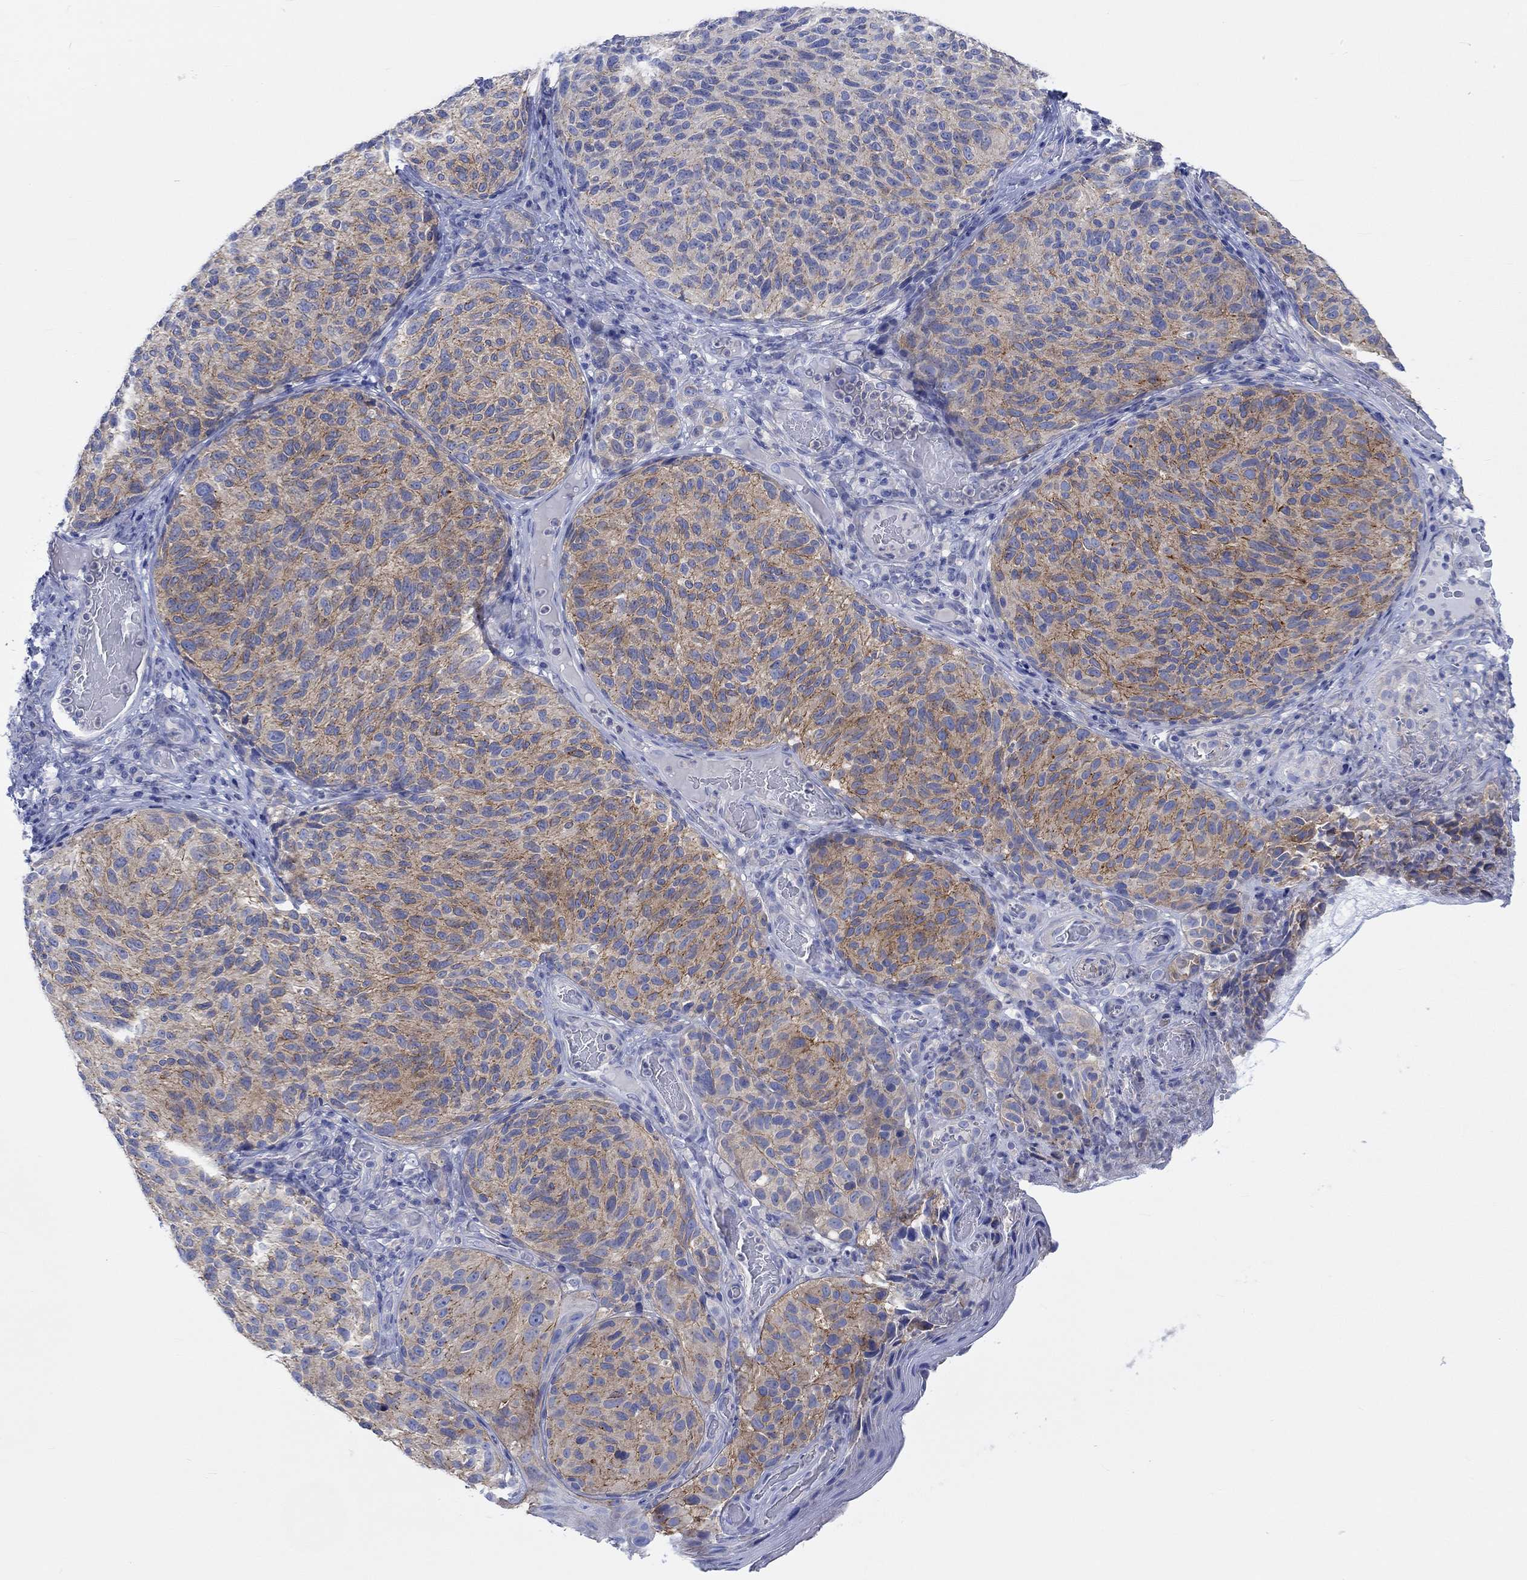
{"staining": {"intensity": "negative", "quantity": "none", "location": "none"}, "tissue": "melanoma", "cell_type": "Tumor cells", "image_type": "cancer", "snomed": [{"axis": "morphology", "description": "Malignant melanoma, NOS"}, {"axis": "topography", "description": "Skin"}], "caption": "IHC of malignant melanoma reveals no expression in tumor cells. (DAB (3,3'-diaminobenzidine) immunohistochemistry (IHC) with hematoxylin counter stain).", "gene": "REEP6", "patient": {"sex": "female", "age": 73}}